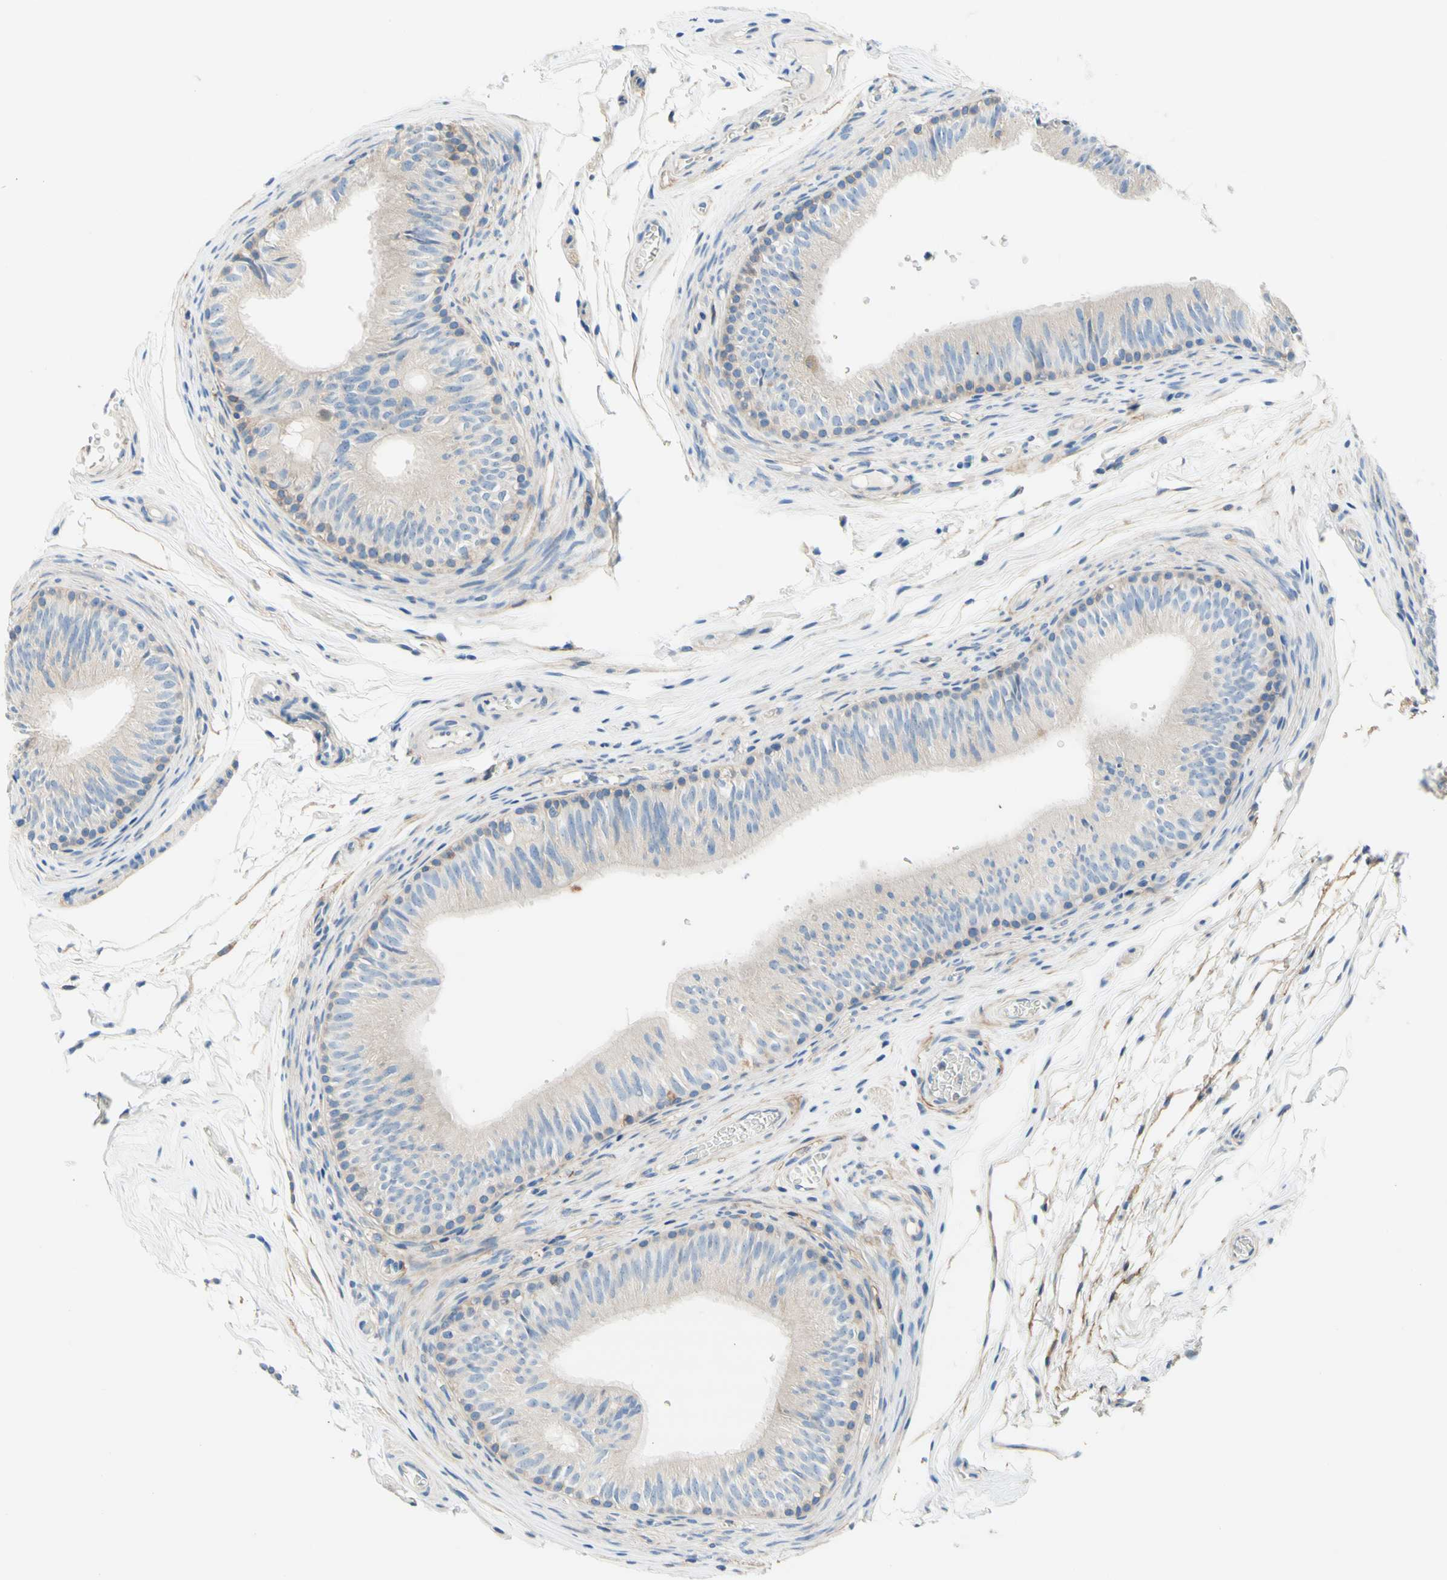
{"staining": {"intensity": "weak", "quantity": ">75%", "location": "cytoplasmic/membranous"}, "tissue": "epididymis", "cell_type": "Glandular cells", "image_type": "normal", "snomed": [{"axis": "morphology", "description": "Normal tissue, NOS"}, {"axis": "topography", "description": "Epididymis"}], "caption": "This image shows IHC staining of unremarkable human epididymis, with low weak cytoplasmic/membranous expression in approximately >75% of glandular cells.", "gene": "F3", "patient": {"sex": "male", "age": 36}}